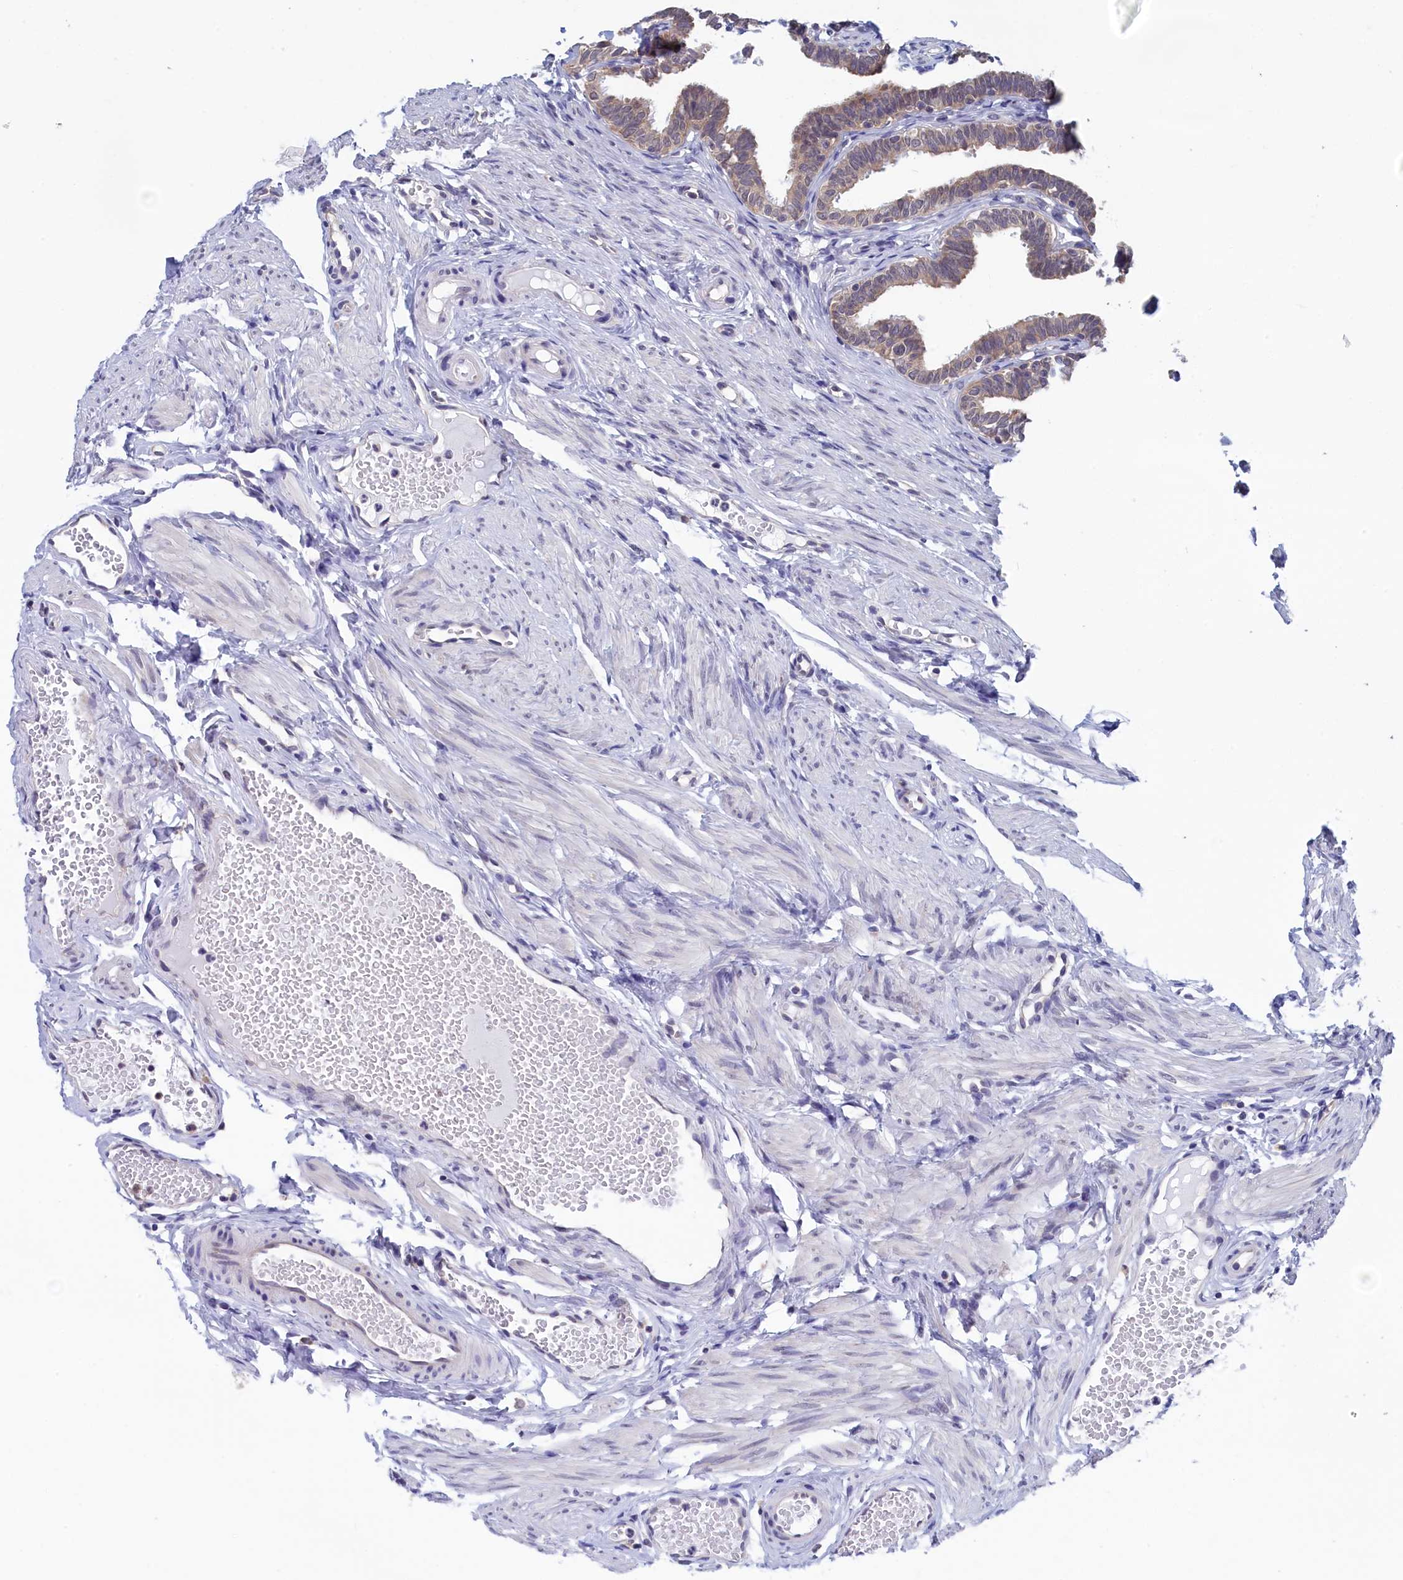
{"staining": {"intensity": "moderate", "quantity": "25%-75%", "location": "cytoplasmic/membranous"}, "tissue": "fallopian tube", "cell_type": "Glandular cells", "image_type": "normal", "snomed": [{"axis": "morphology", "description": "Normal tissue, NOS"}, {"axis": "topography", "description": "Fallopian tube"}, {"axis": "topography", "description": "Ovary"}], "caption": "IHC staining of normal fallopian tube, which shows medium levels of moderate cytoplasmic/membranous expression in about 25%-75% of glandular cells indicating moderate cytoplasmic/membranous protein staining. The staining was performed using DAB (brown) for protein detection and nuclei were counterstained in hematoxylin (blue).", "gene": "PGP", "patient": {"sex": "female", "age": 23}}